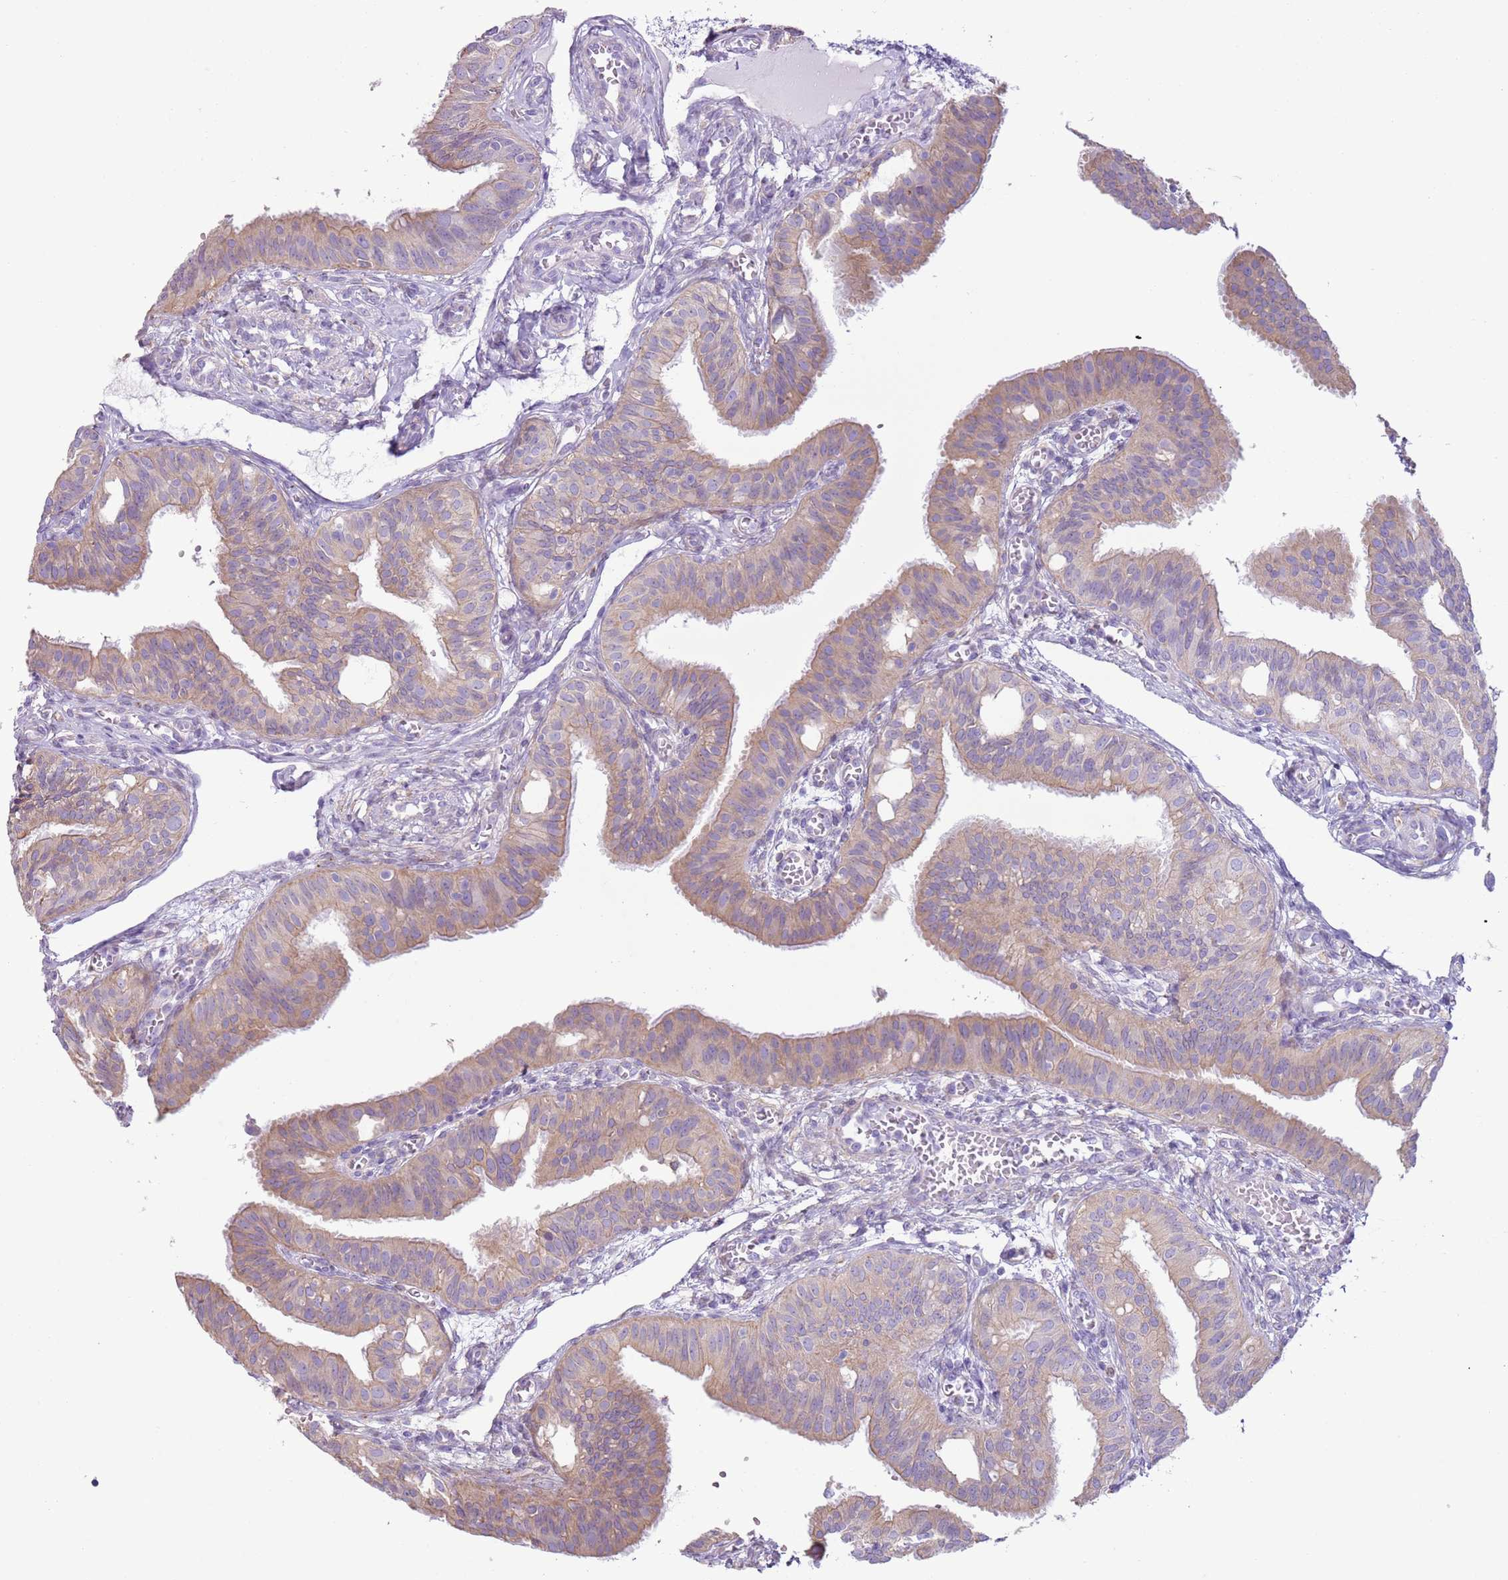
{"staining": {"intensity": "weak", "quantity": "25%-75%", "location": "cytoplasmic/membranous"}, "tissue": "fallopian tube", "cell_type": "Glandular cells", "image_type": "normal", "snomed": [{"axis": "morphology", "description": "Normal tissue, NOS"}, {"axis": "topography", "description": "Fallopian tube"}, {"axis": "topography", "description": "Ovary"}], "caption": "Weak cytoplasmic/membranous staining is present in about 25%-75% of glandular cells in normal fallopian tube.", "gene": "OAF", "patient": {"sex": "female", "age": 42}}